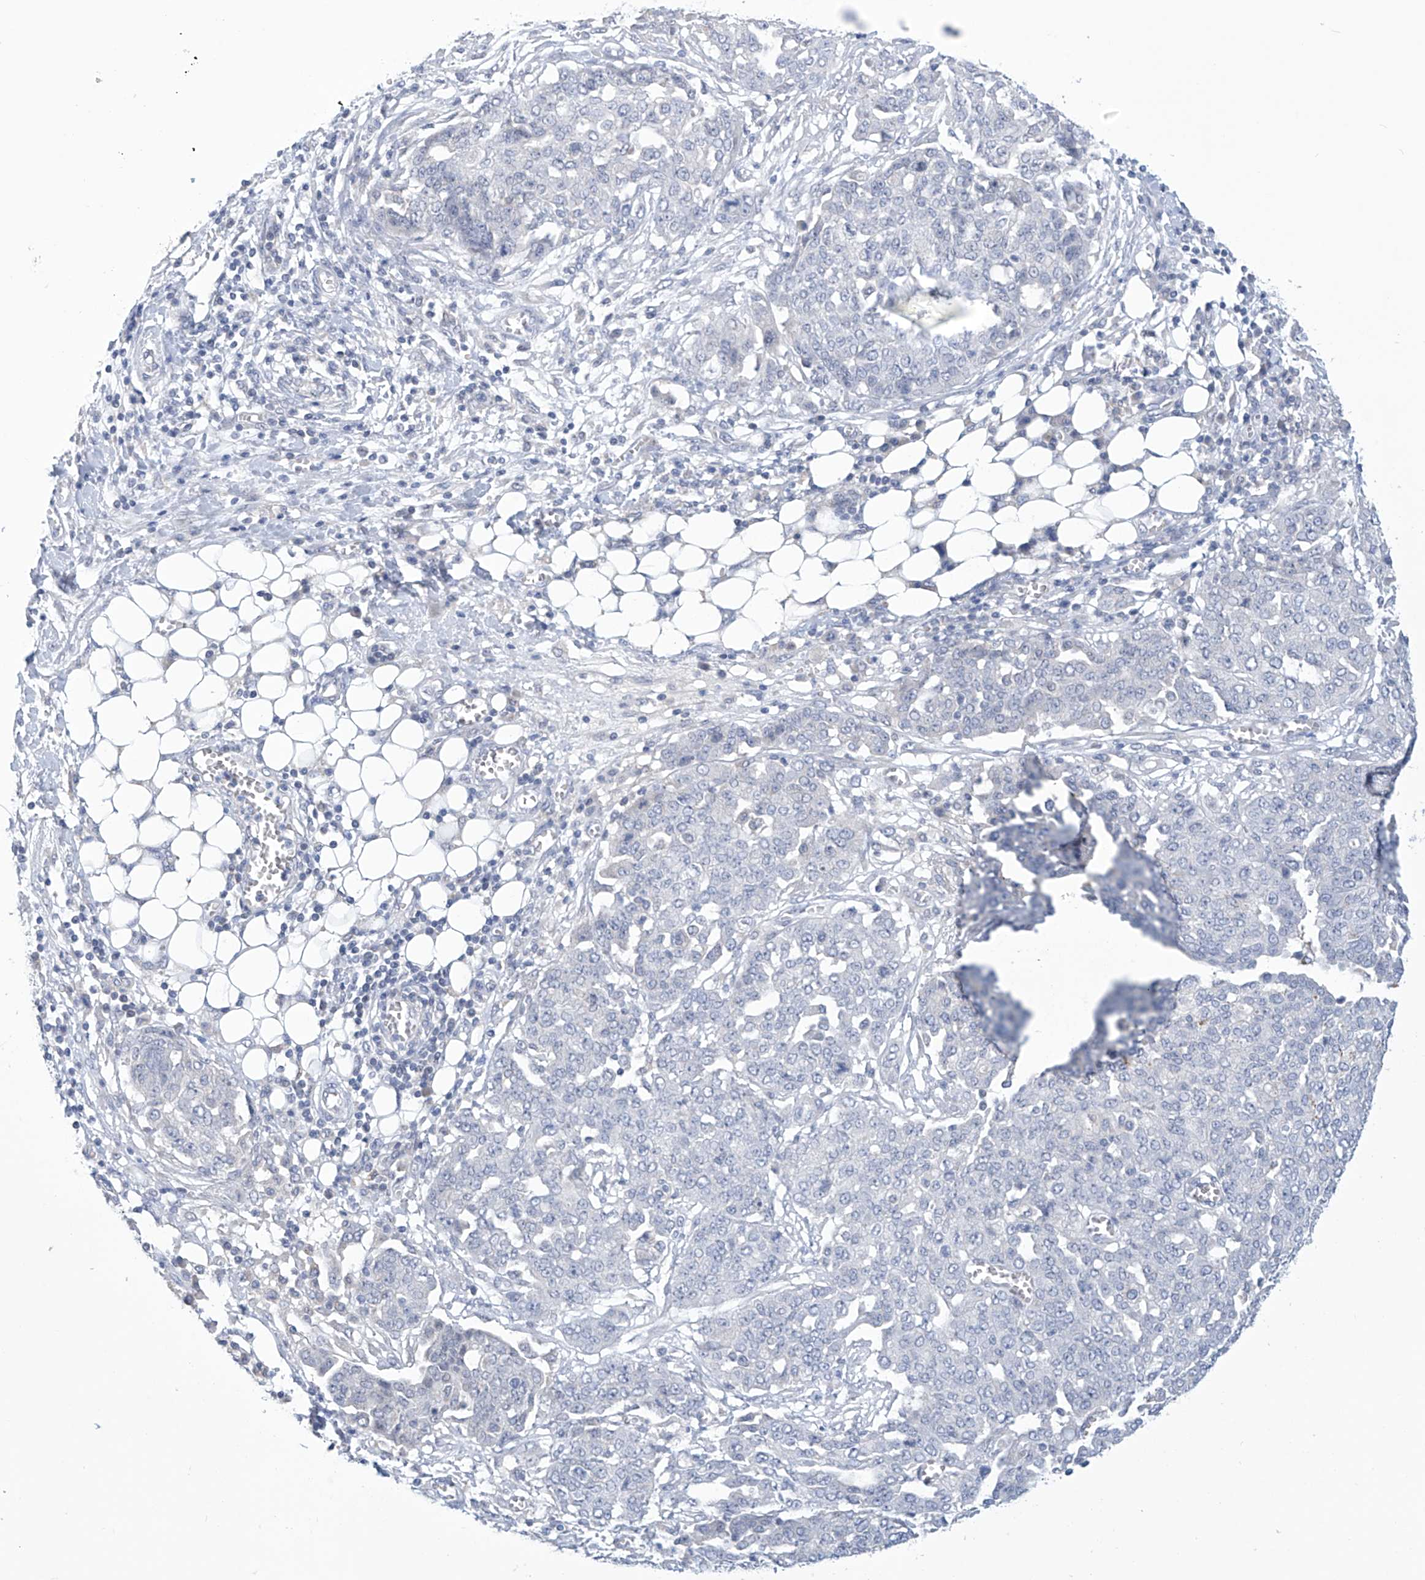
{"staining": {"intensity": "negative", "quantity": "none", "location": "none"}, "tissue": "ovarian cancer", "cell_type": "Tumor cells", "image_type": "cancer", "snomed": [{"axis": "morphology", "description": "Cystadenocarcinoma, serous, NOS"}, {"axis": "topography", "description": "Soft tissue"}, {"axis": "topography", "description": "Ovary"}], "caption": "A high-resolution micrograph shows IHC staining of serous cystadenocarcinoma (ovarian), which reveals no significant expression in tumor cells.", "gene": "IBA57", "patient": {"sex": "female", "age": 57}}